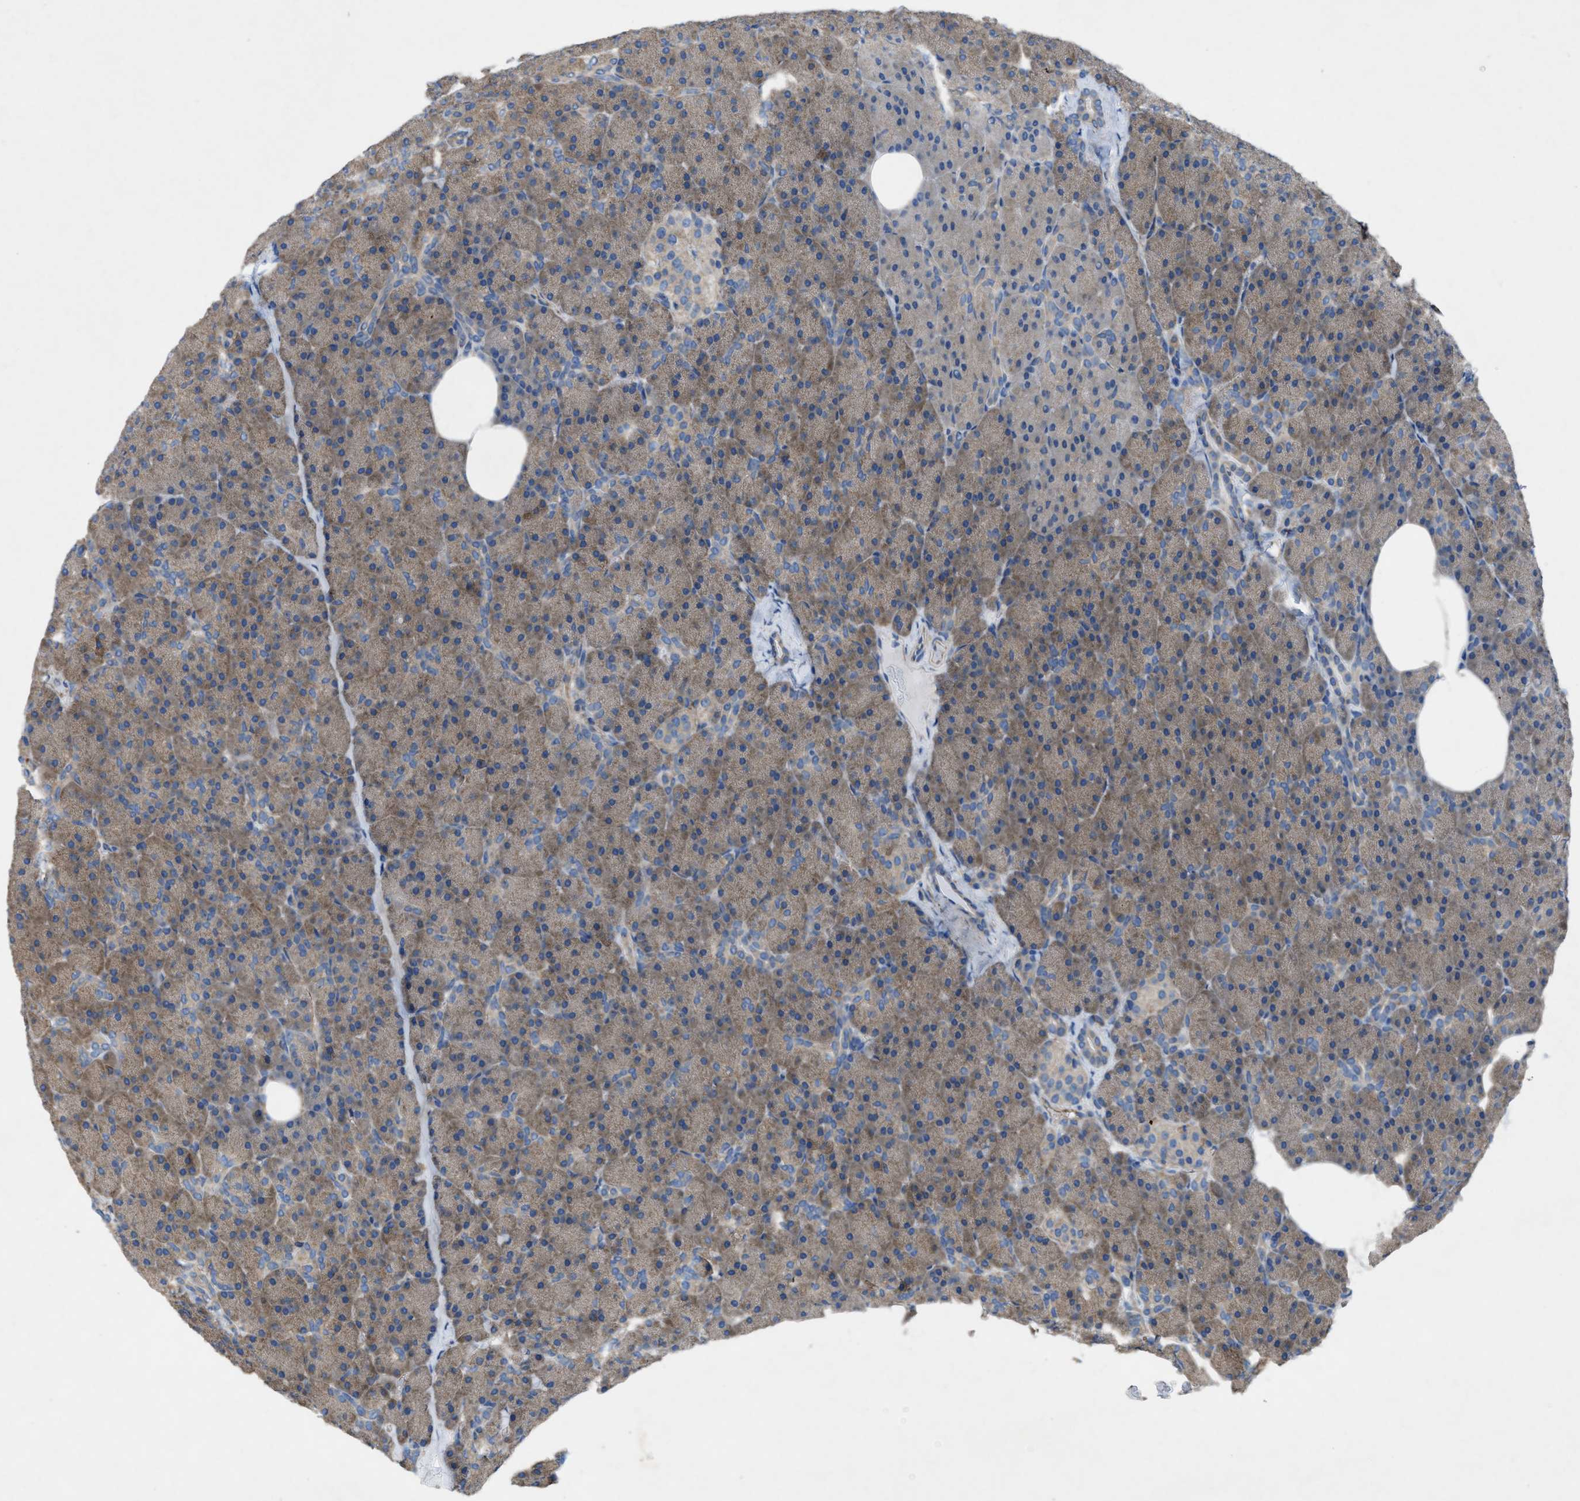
{"staining": {"intensity": "moderate", "quantity": ">75%", "location": "cytoplasmic/membranous"}, "tissue": "pancreas", "cell_type": "Exocrine glandular cells", "image_type": "normal", "snomed": [{"axis": "morphology", "description": "Normal tissue, NOS"}, {"axis": "topography", "description": "Pancreas"}], "caption": "Pancreas stained for a protein (brown) exhibits moderate cytoplasmic/membranous positive positivity in about >75% of exocrine glandular cells.", "gene": "DOLPP1", "patient": {"sex": "female", "age": 35}}